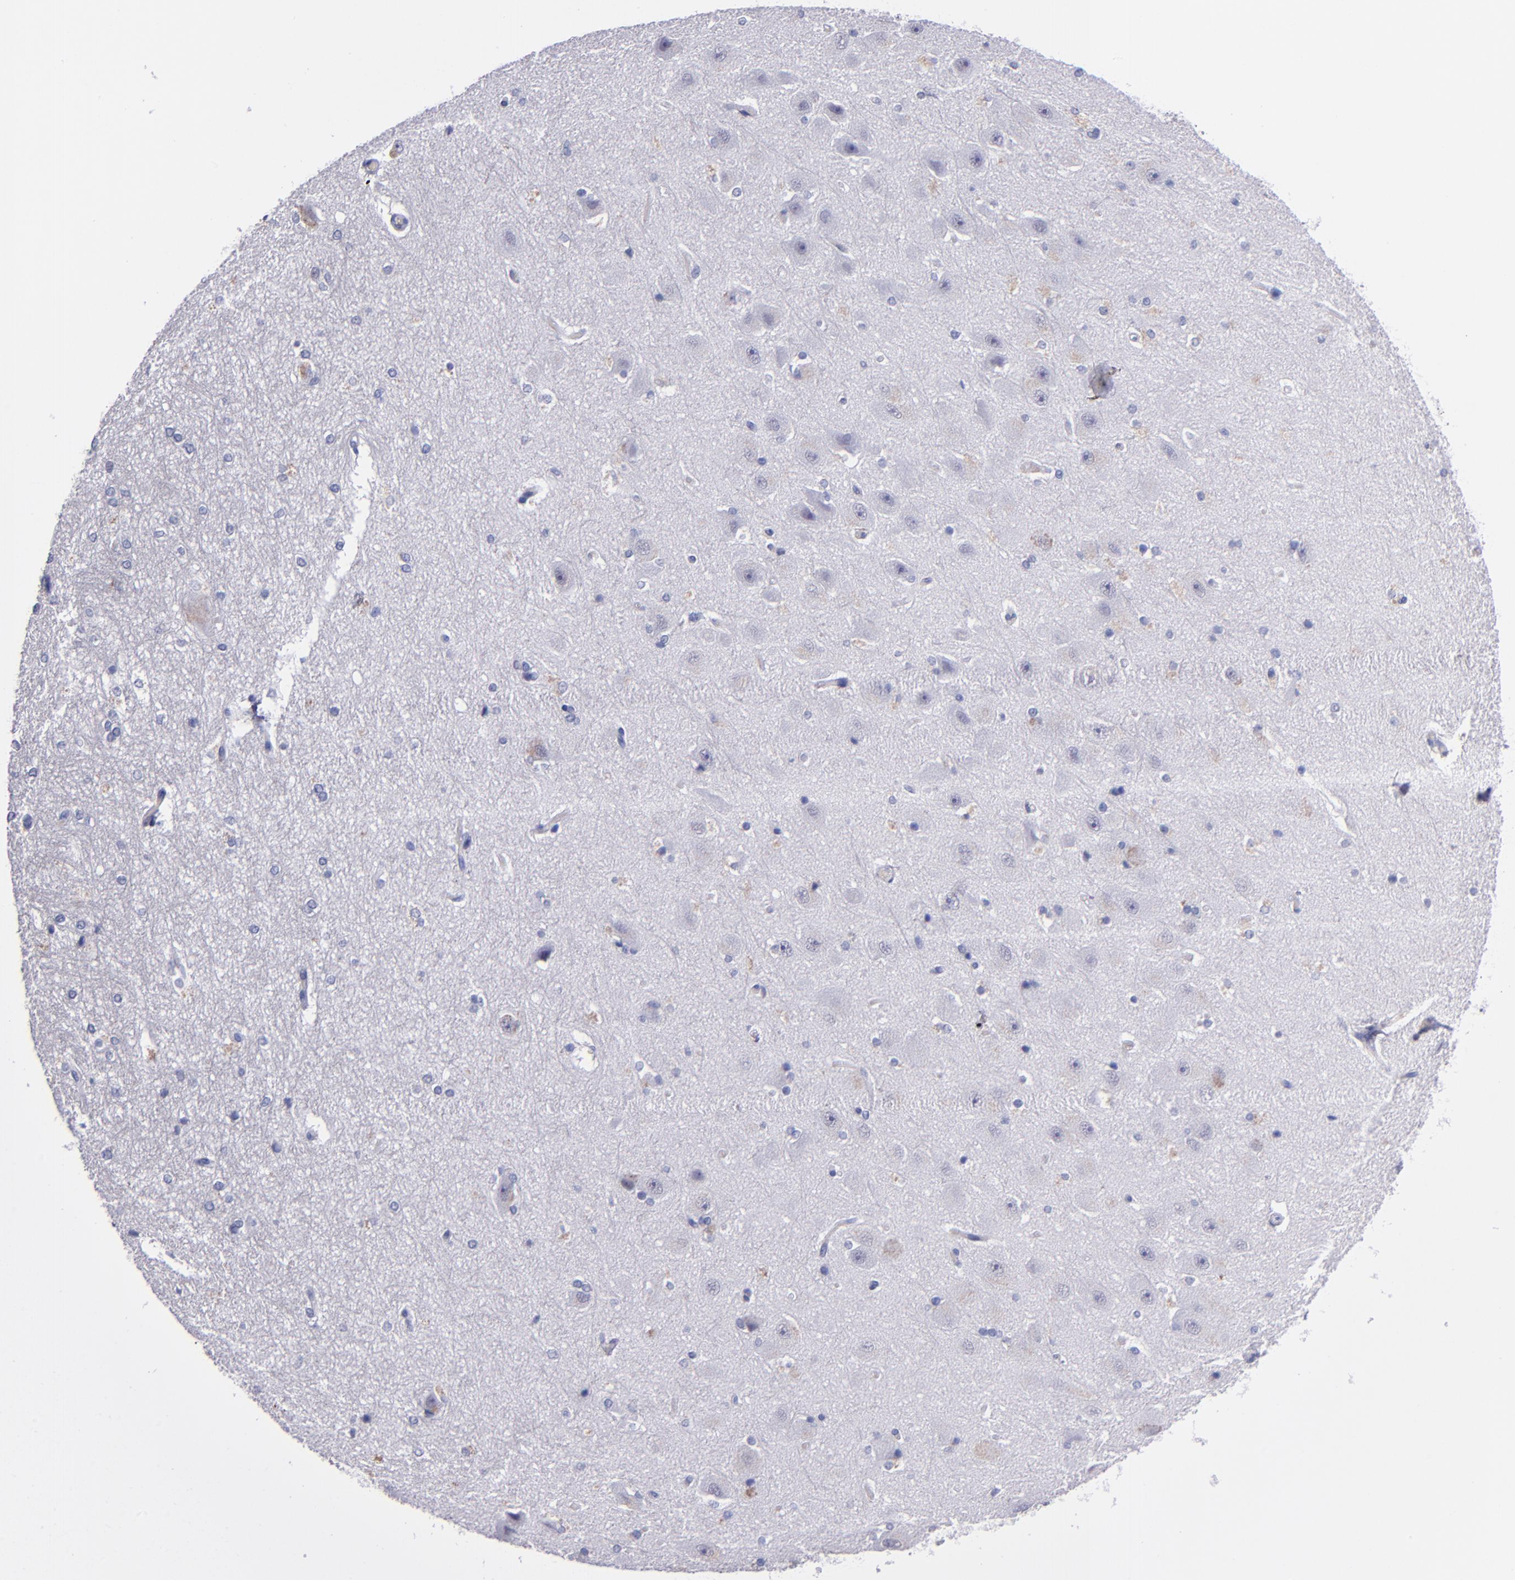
{"staining": {"intensity": "negative", "quantity": "none", "location": "none"}, "tissue": "hippocampus", "cell_type": "Glial cells", "image_type": "normal", "snomed": [{"axis": "morphology", "description": "Normal tissue, NOS"}, {"axis": "topography", "description": "Hippocampus"}], "caption": "This is an IHC micrograph of benign hippocampus. There is no expression in glial cells.", "gene": "HNF1B", "patient": {"sex": "female", "age": 19}}